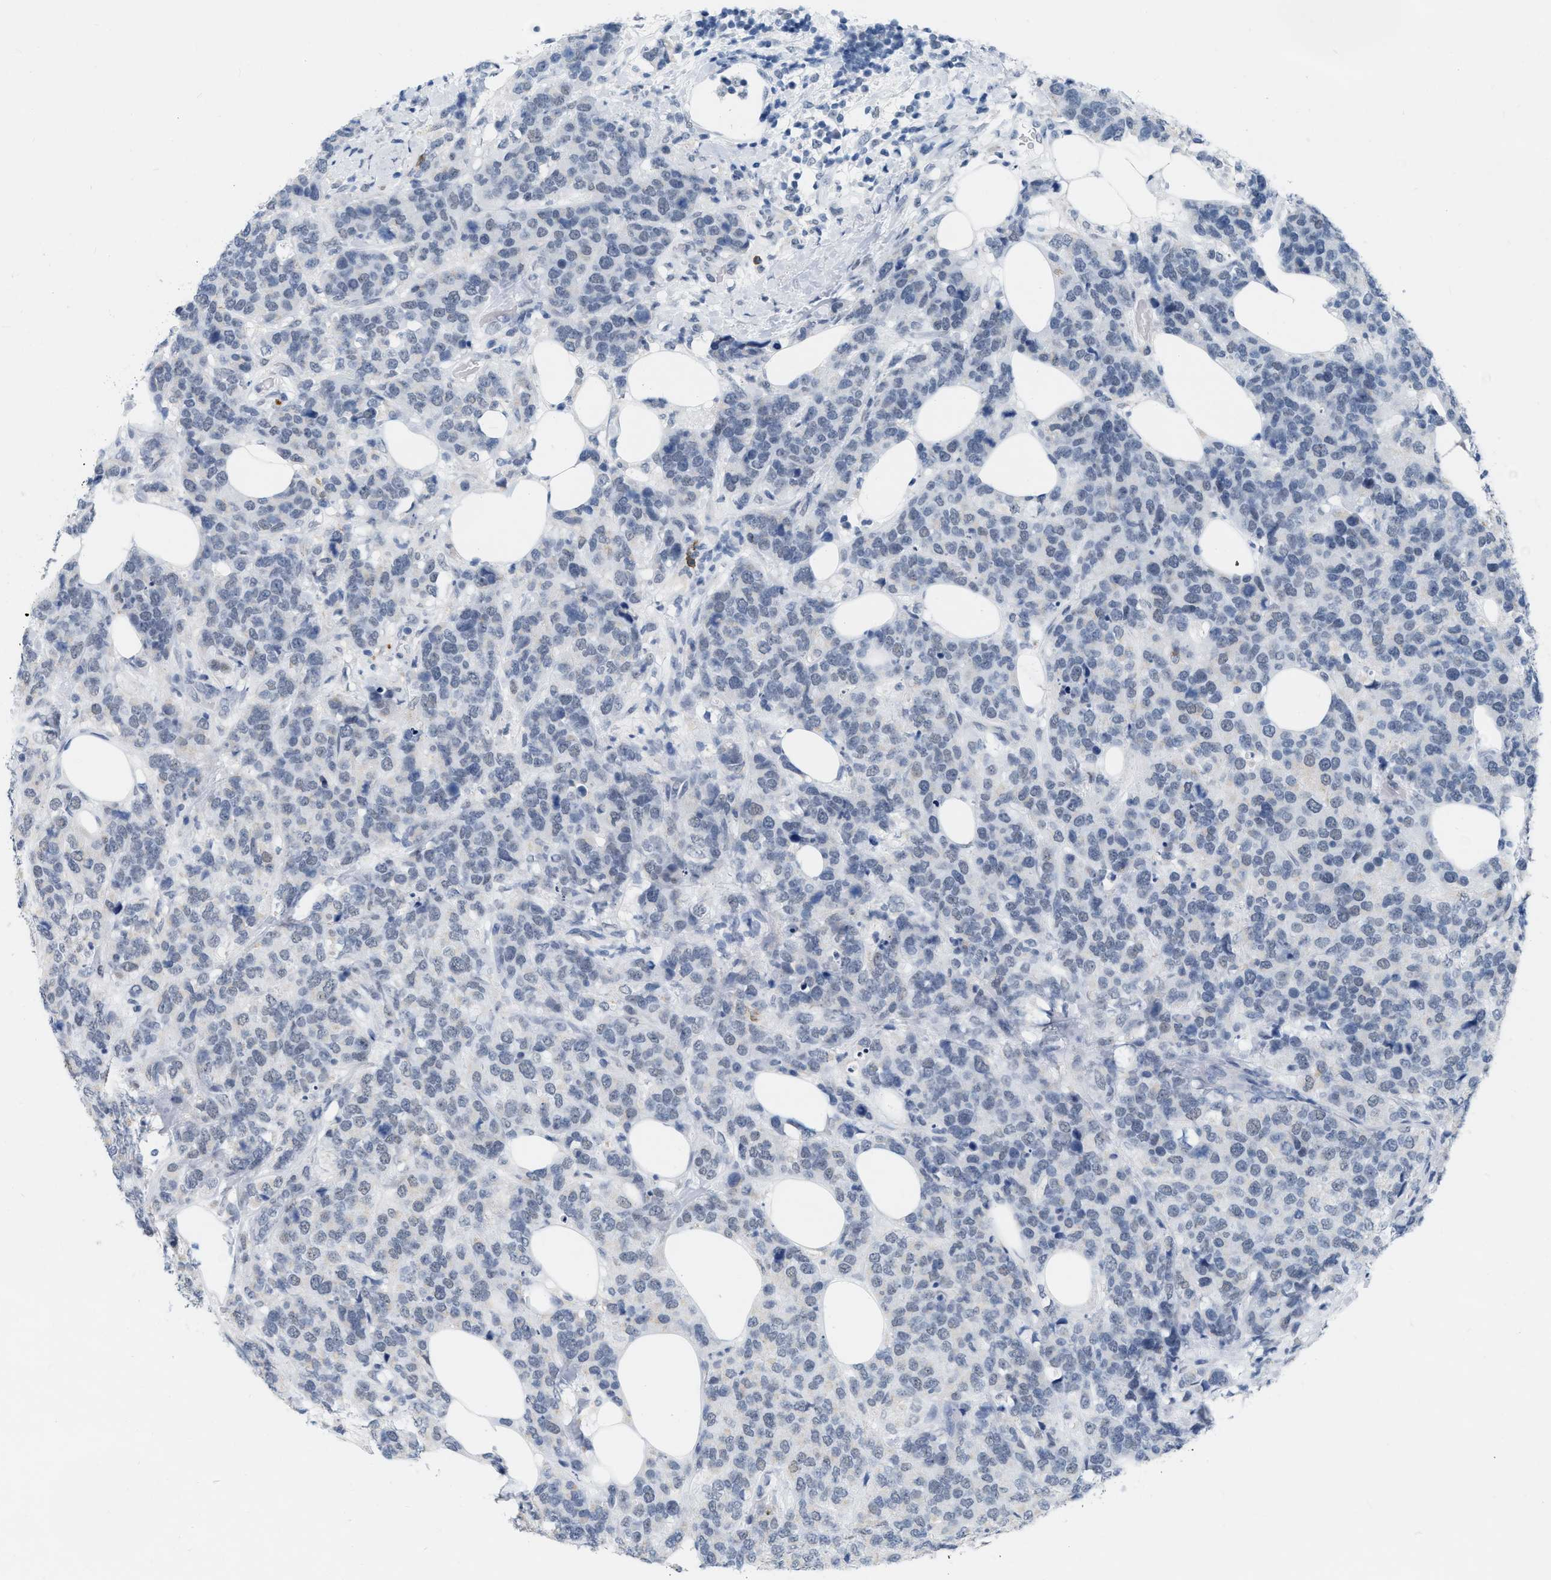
{"staining": {"intensity": "negative", "quantity": "none", "location": "none"}, "tissue": "breast cancer", "cell_type": "Tumor cells", "image_type": "cancer", "snomed": [{"axis": "morphology", "description": "Lobular carcinoma"}, {"axis": "topography", "description": "Breast"}], "caption": "Tumor cells show no significant positivity in breast cancer (lobular carcinoma). (DAB (3,3'-diaminobenzidine) IHC with hematoxylin counter stain).", "gene": "XIRP1", "patient": {"sex": "female", "age": 59}}